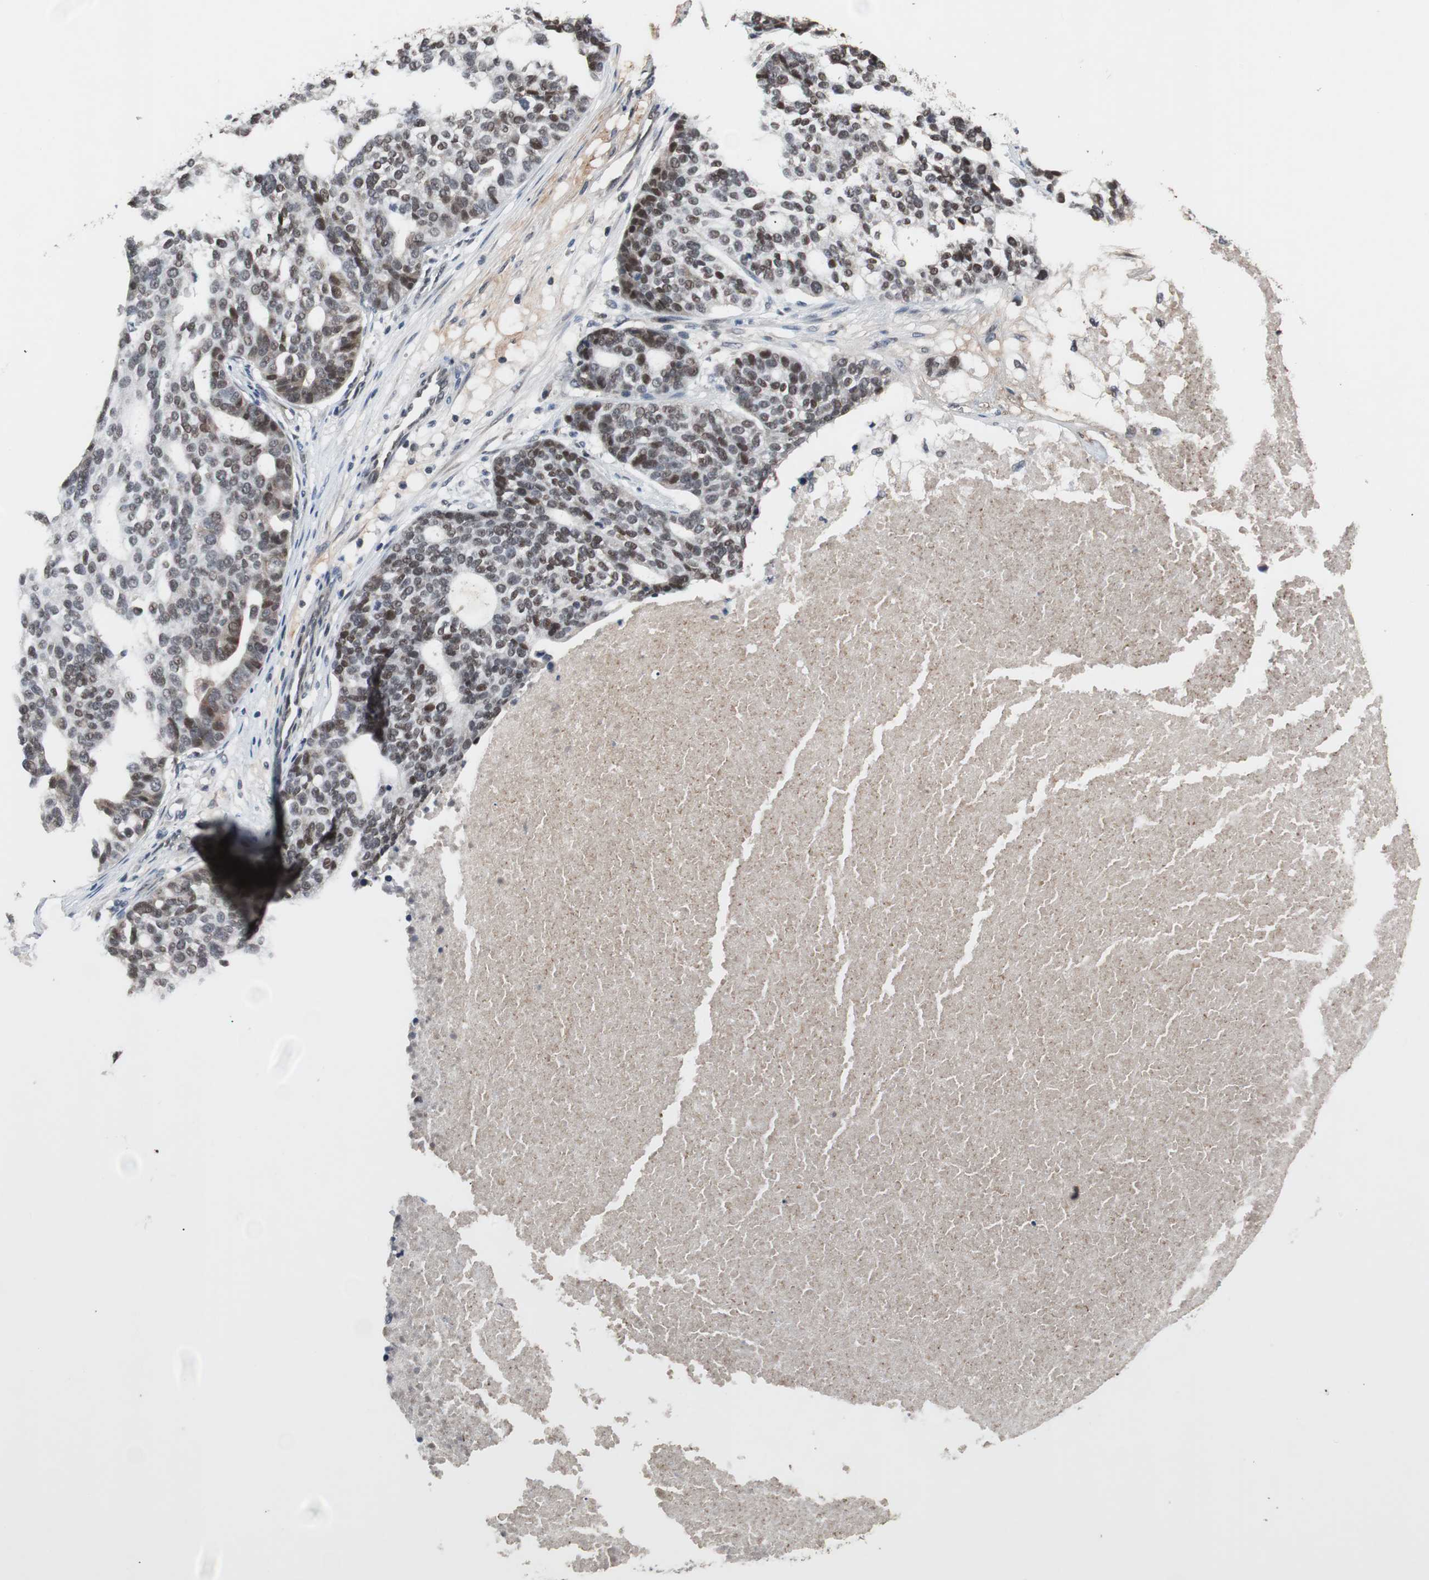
{"staining": {"intensity": "strong", "quantity": "25%-75%", "location": "nuclear"}, "tissue": "ovarian cancer", "cell_type": "Tumor cells", "image_type": "cancer", "snomed": [{"axis": "morphology", "description": "Cystadenocarcinoma, serous, NOS"}, {"axis": "topography", "description": "Ovary"}], "caption": "Strong nuclear expression for a protein is seen in about 25%-75% of tumor cells of serous cystadenocarcinoma (ovarian) using immunohistochemistry (IHC).", "gene": "TP63", "patient": {"sex": "female", "age": 59}}